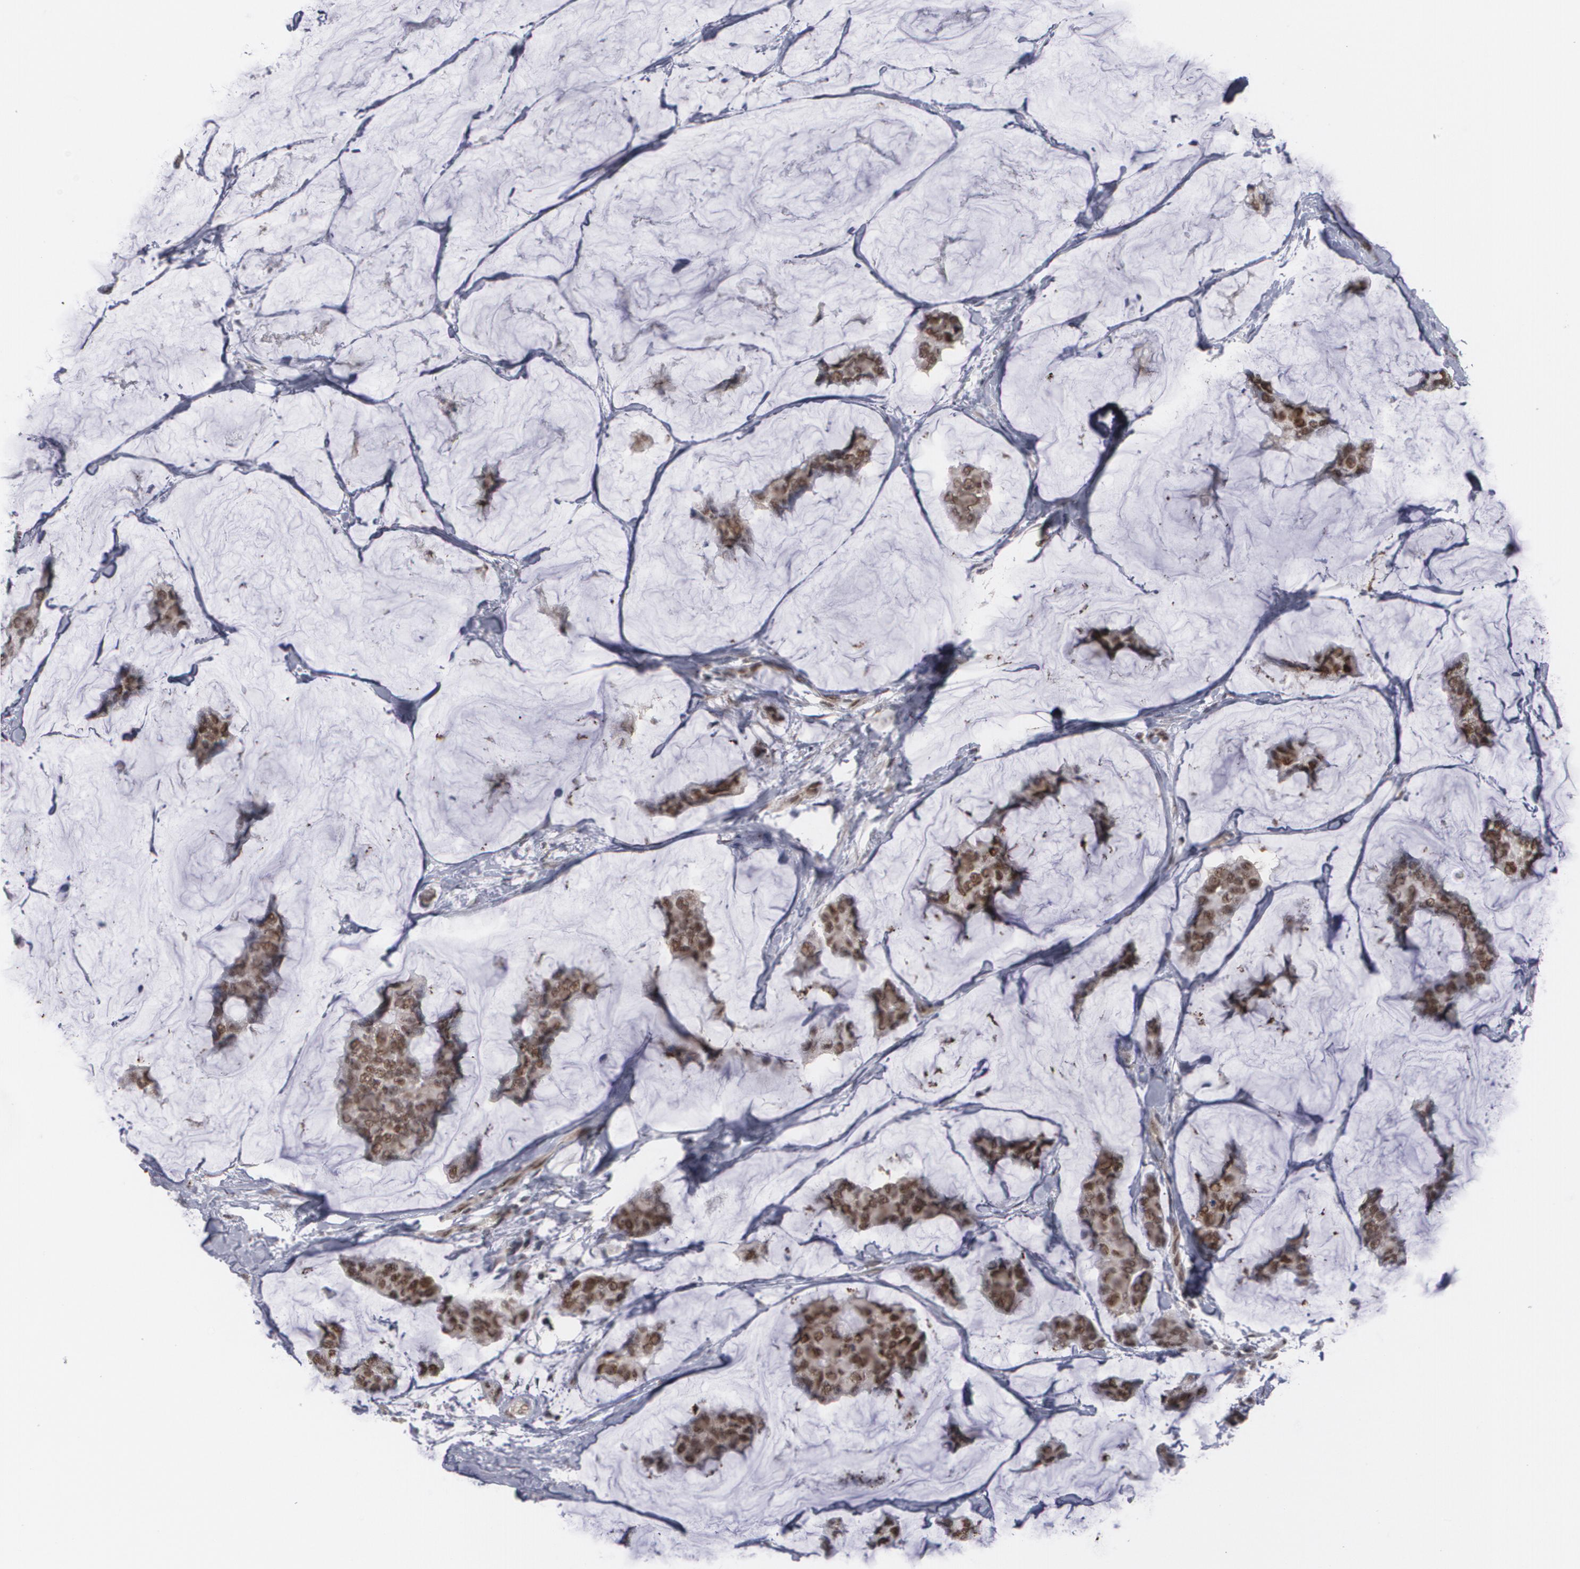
{"staining": {"intensity": "moderate", "quantity": ">75%", "location": "nuclear"}, "tissue": "breast cancer", "cell_type": "Tumor cells", "image_type": "cancer", "snomed": [{"axis": "morphology", "description": "Normal tissue, NOS"}, {"axis": "morphology", "description": "Duct carcinoma"}, {"axis": "topography", "description": "Breast"}], "caption": "IHC micrograph of neoplastic tissue: breast cancer stained using immunohistochemistry shows medium levels of moderate protein expression localized specifically in the nuclear of tumor cells, appearing as a nuclear brown color.", "gene": "INTS6", "patient": {"sex": "female", "age": 50}}